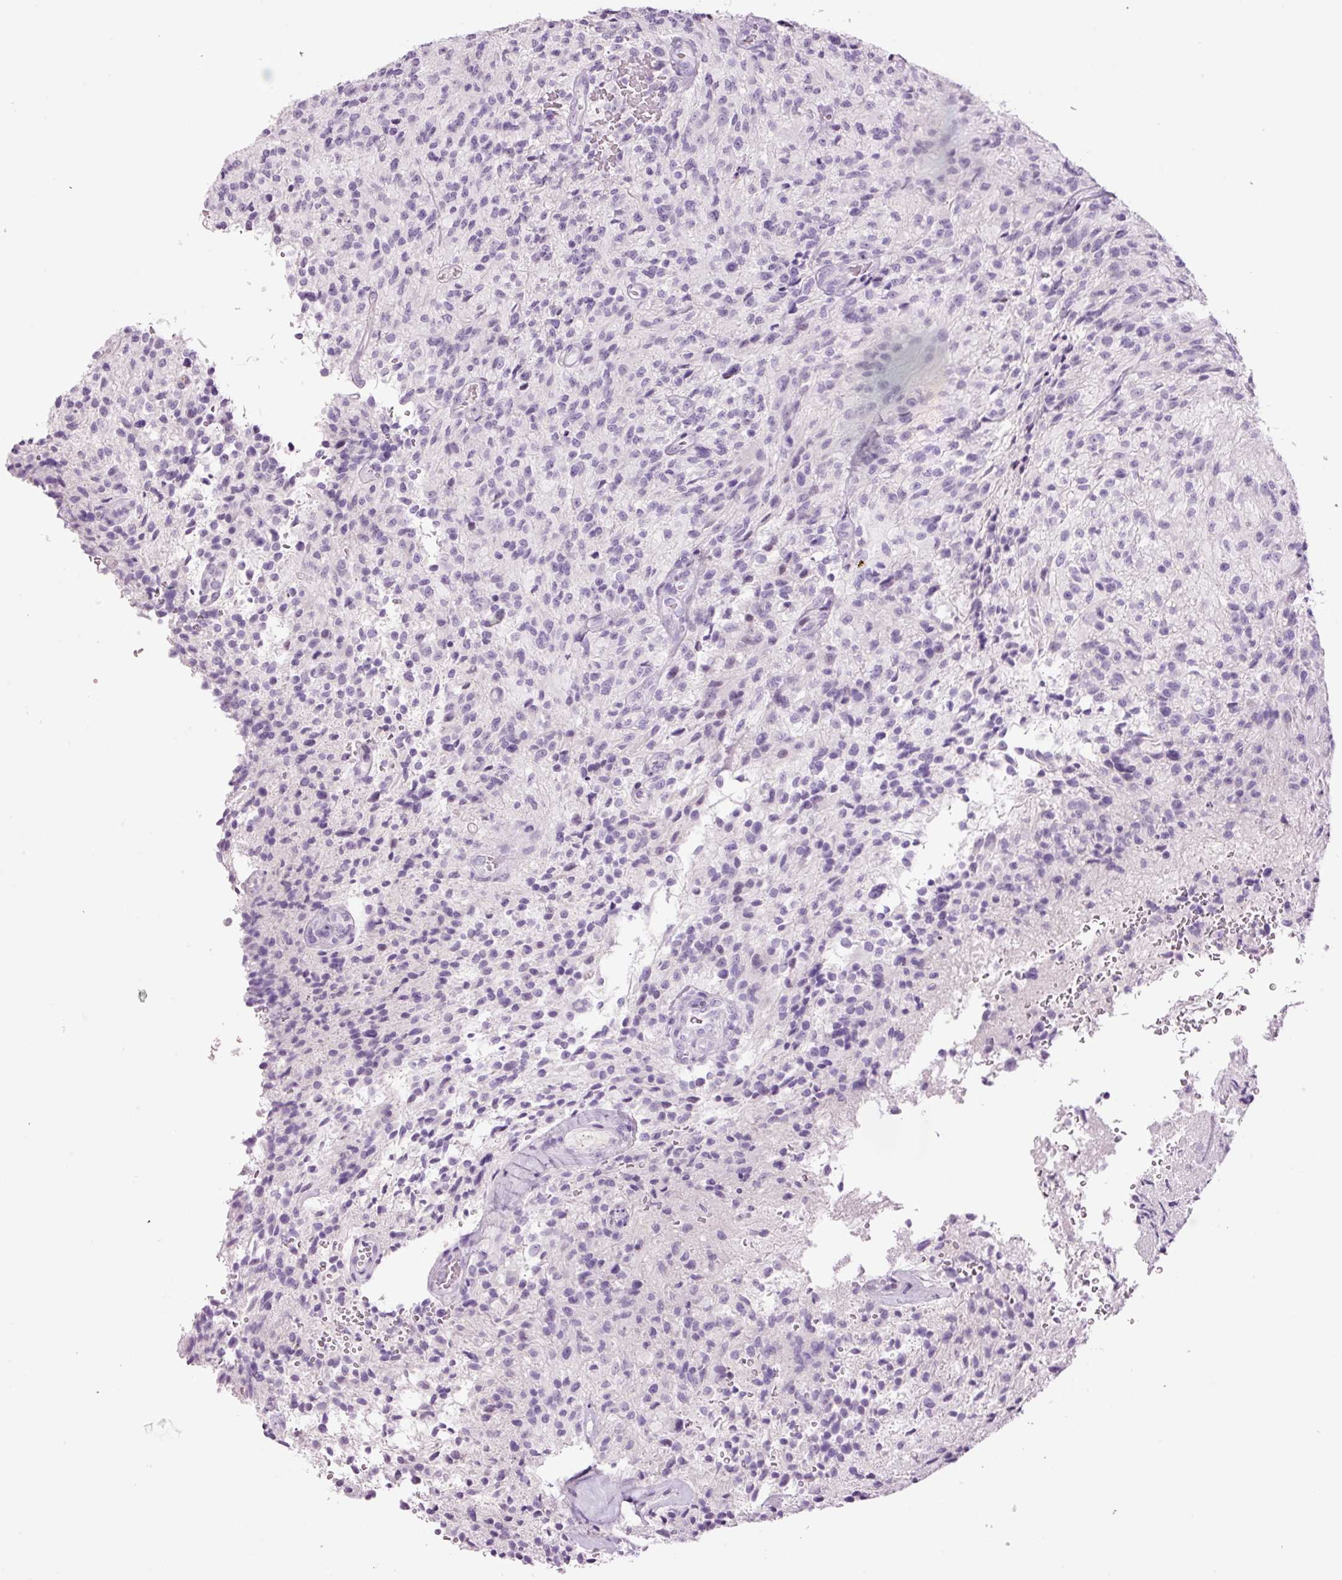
{"staining": {"intensity": "negative", "quantity": "none", "location": "none"}, "tissue": "glioma", "cell_type": "Tumor cells", "image_type": "cancer", "snomed": [{"axis": "morphology", "description": "Normal tissue, NOS"}, {"axis": "morphology", "description": "Glioma, malignant, High grade"}, {"axis": "topography", "description": "Cerebral cortex"}], "caption": "This is an immunohistochemistry photomicrograph of glioma. There is no positivity in tumor cells.", "gene": "KLF1", "patient": {"sex": "male", "age": 56}}